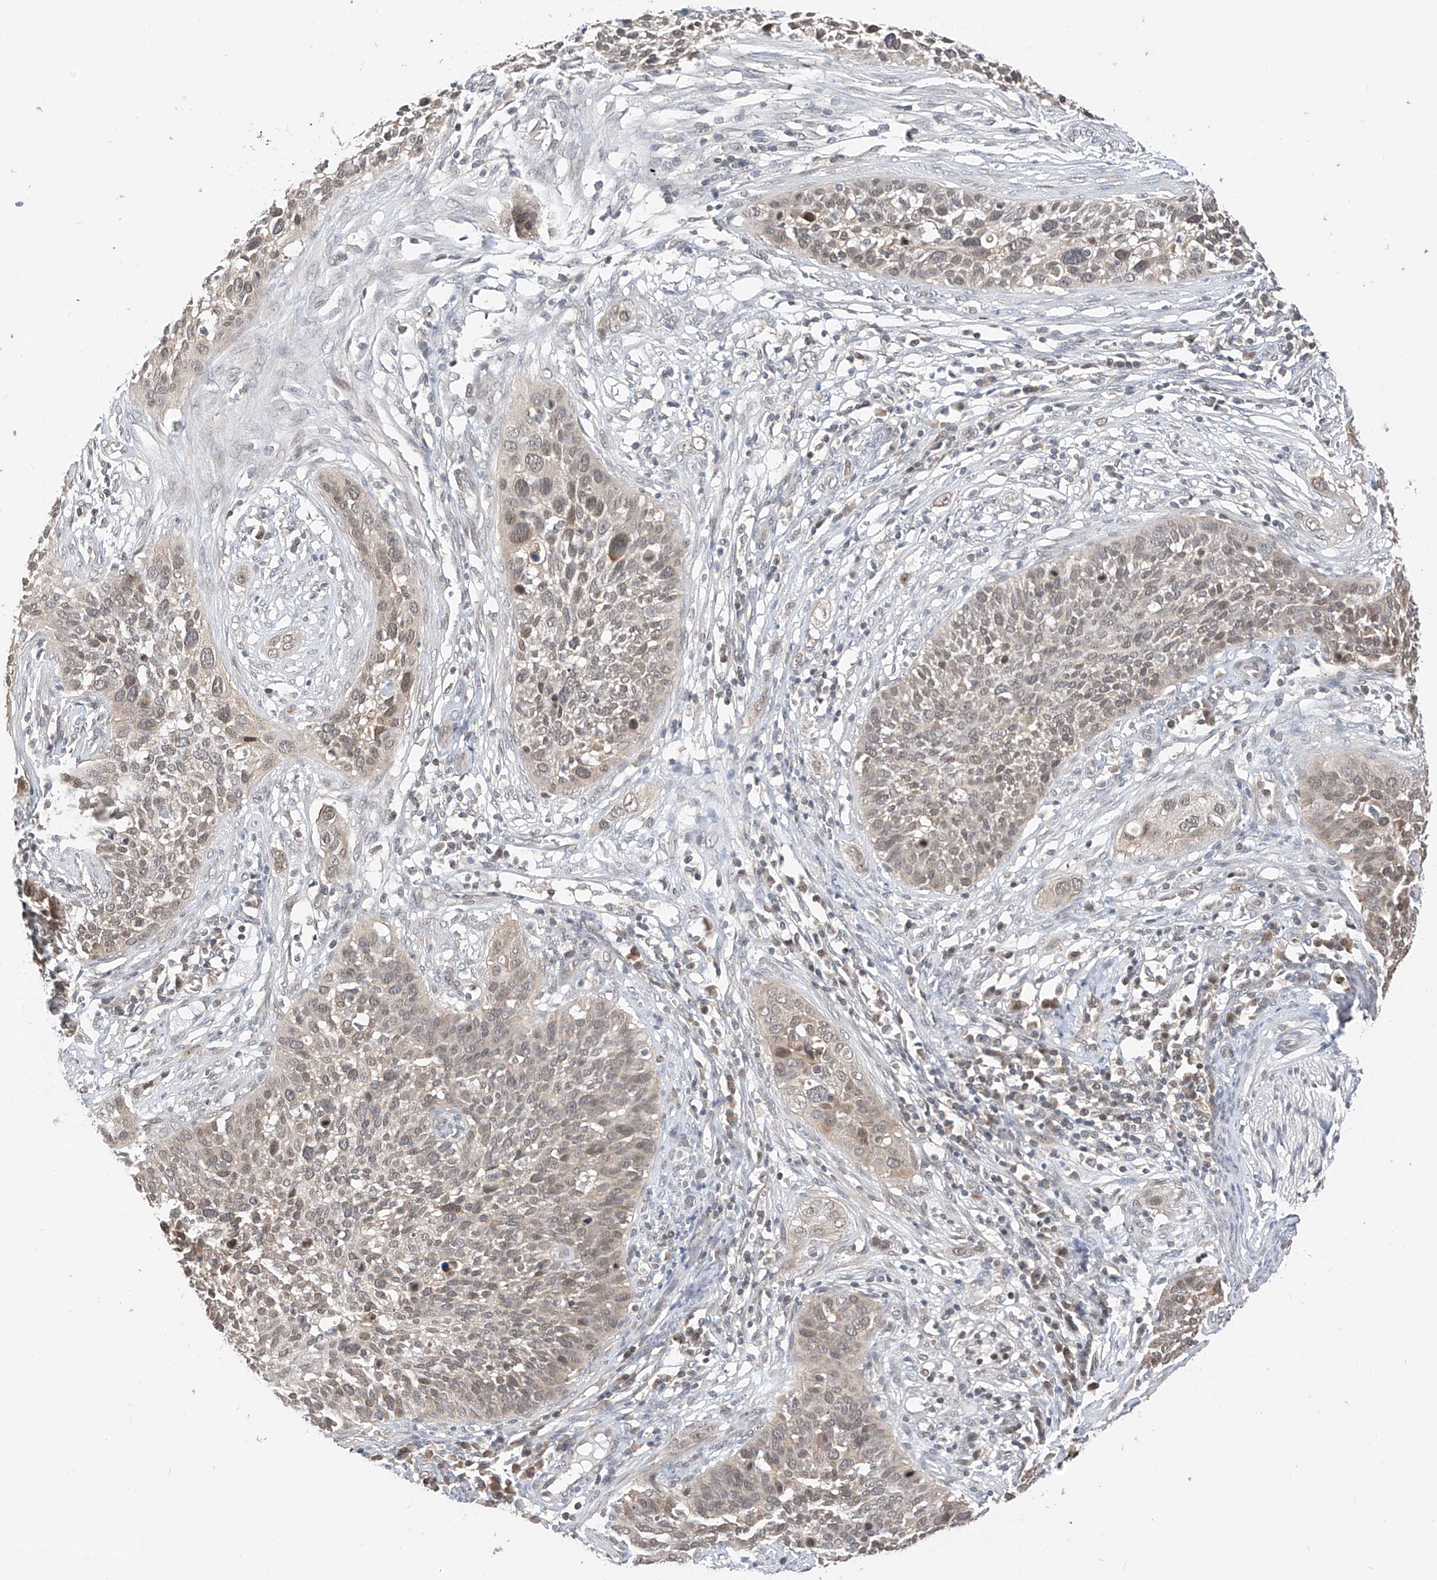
{"staining": {"intensity": "weak", "quantity": "<25%", "location": "cytoplasmic/membranous"}, "tissue": "cervical cancer", "cell_type": "Tumor cells", "image_type": "cancer", "snomed": [{"axis": "morphology", "description": "Squamous cell carcinoma, NOS"}, {"axis": "topography", "description": "Cervix"}], "caption": "This is an immunohistochemistry histopathology image of human cervical cancer (squamous cell carcinoma). There is no expression in tumor cells.", "gene": "PPA2", "patient": {"sex": "female", "age": 34}}